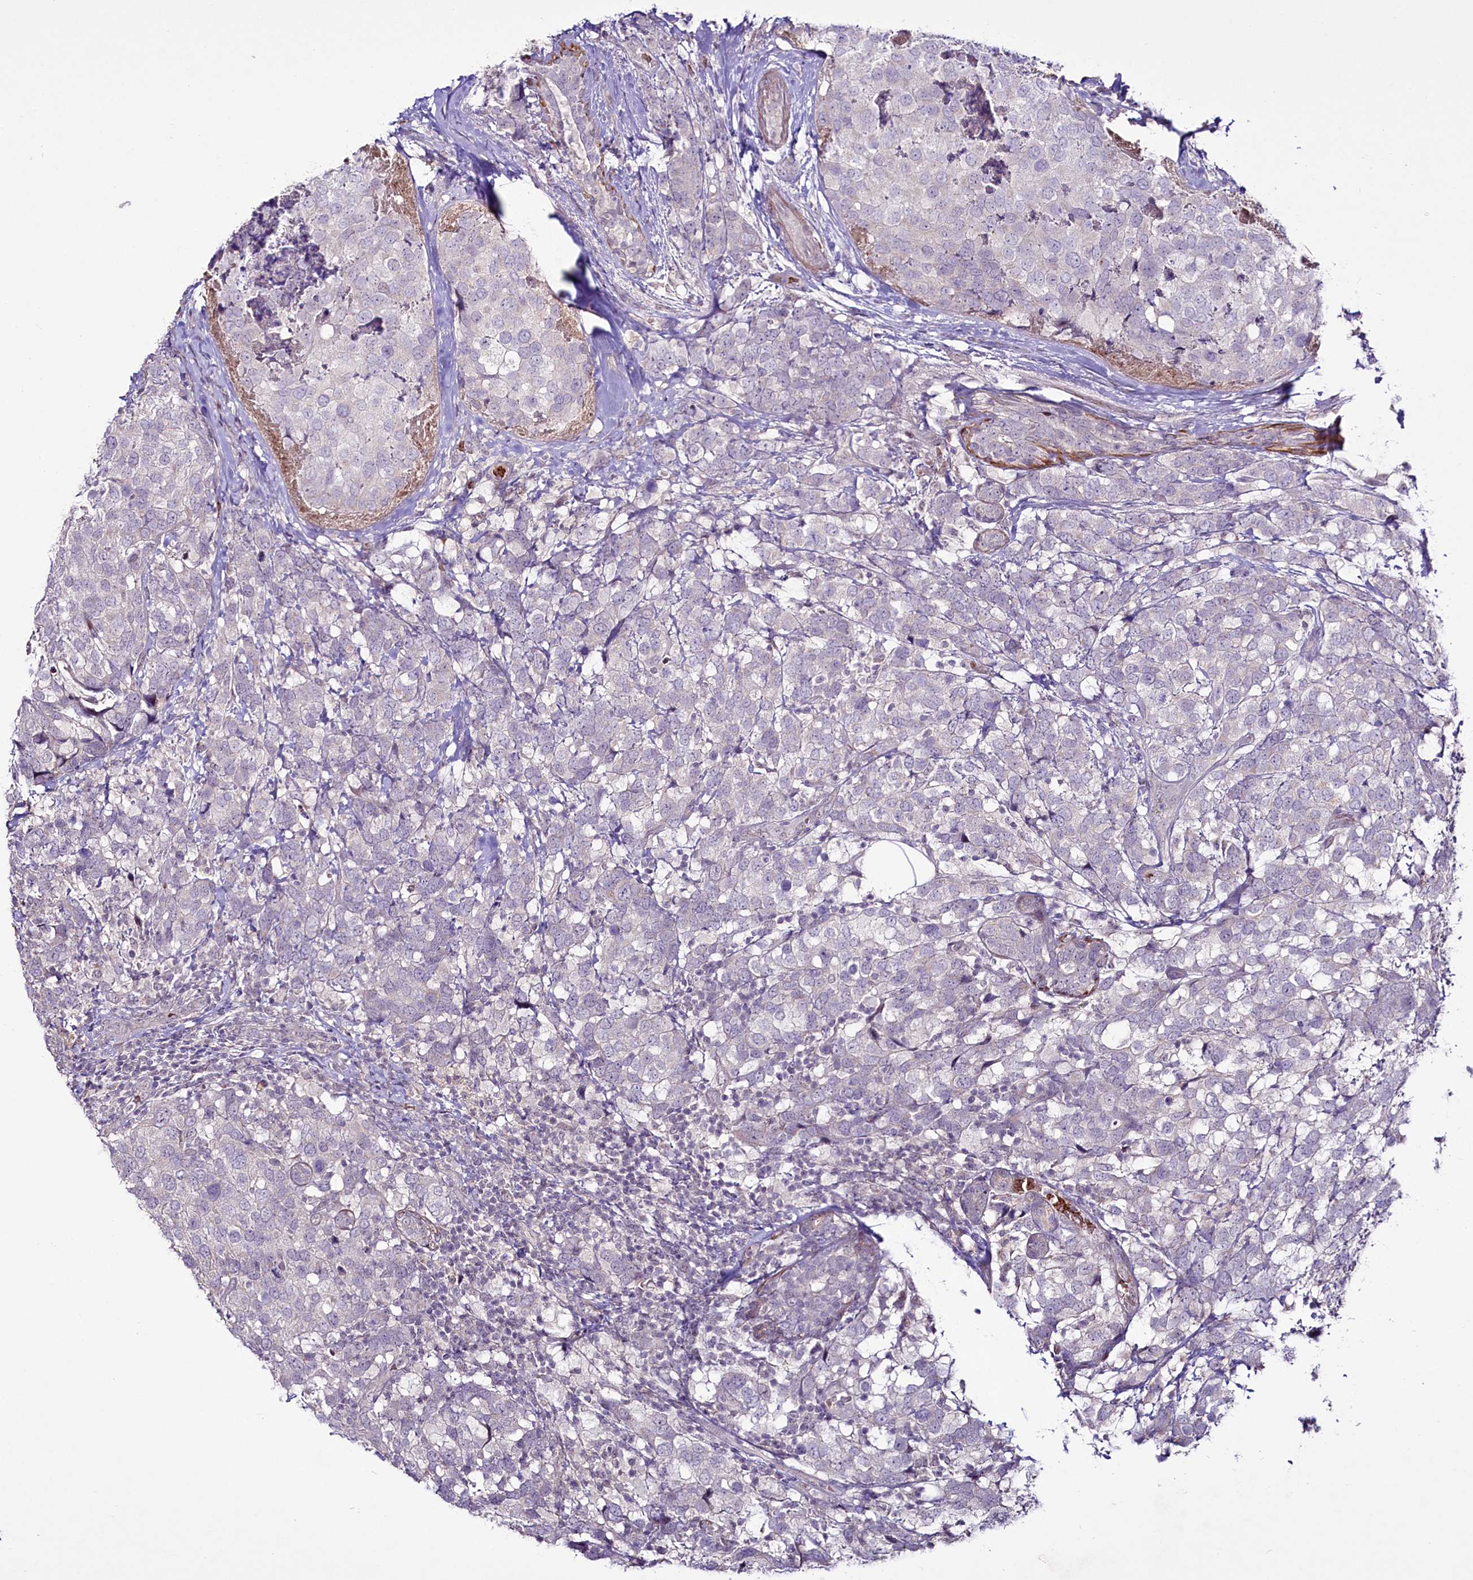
{"staining": {"intensity": "negative", "quantity": "none", "location": "none"}, "tissue": "breast cancer", "cell_type": "Tumor cells", "image_type": "cancer", "snomed": [{"axis": "morphology", "description": "Lobular carcinoma"}, {"axis": "topography", "description": "Breast"}], "caption": "Breast lobular carcinoma was stained to show a protein in brown. There is no significant staining in tumor cells.", "gene": "SUSD3", "patient": {"sex": "female", "age": 59}}